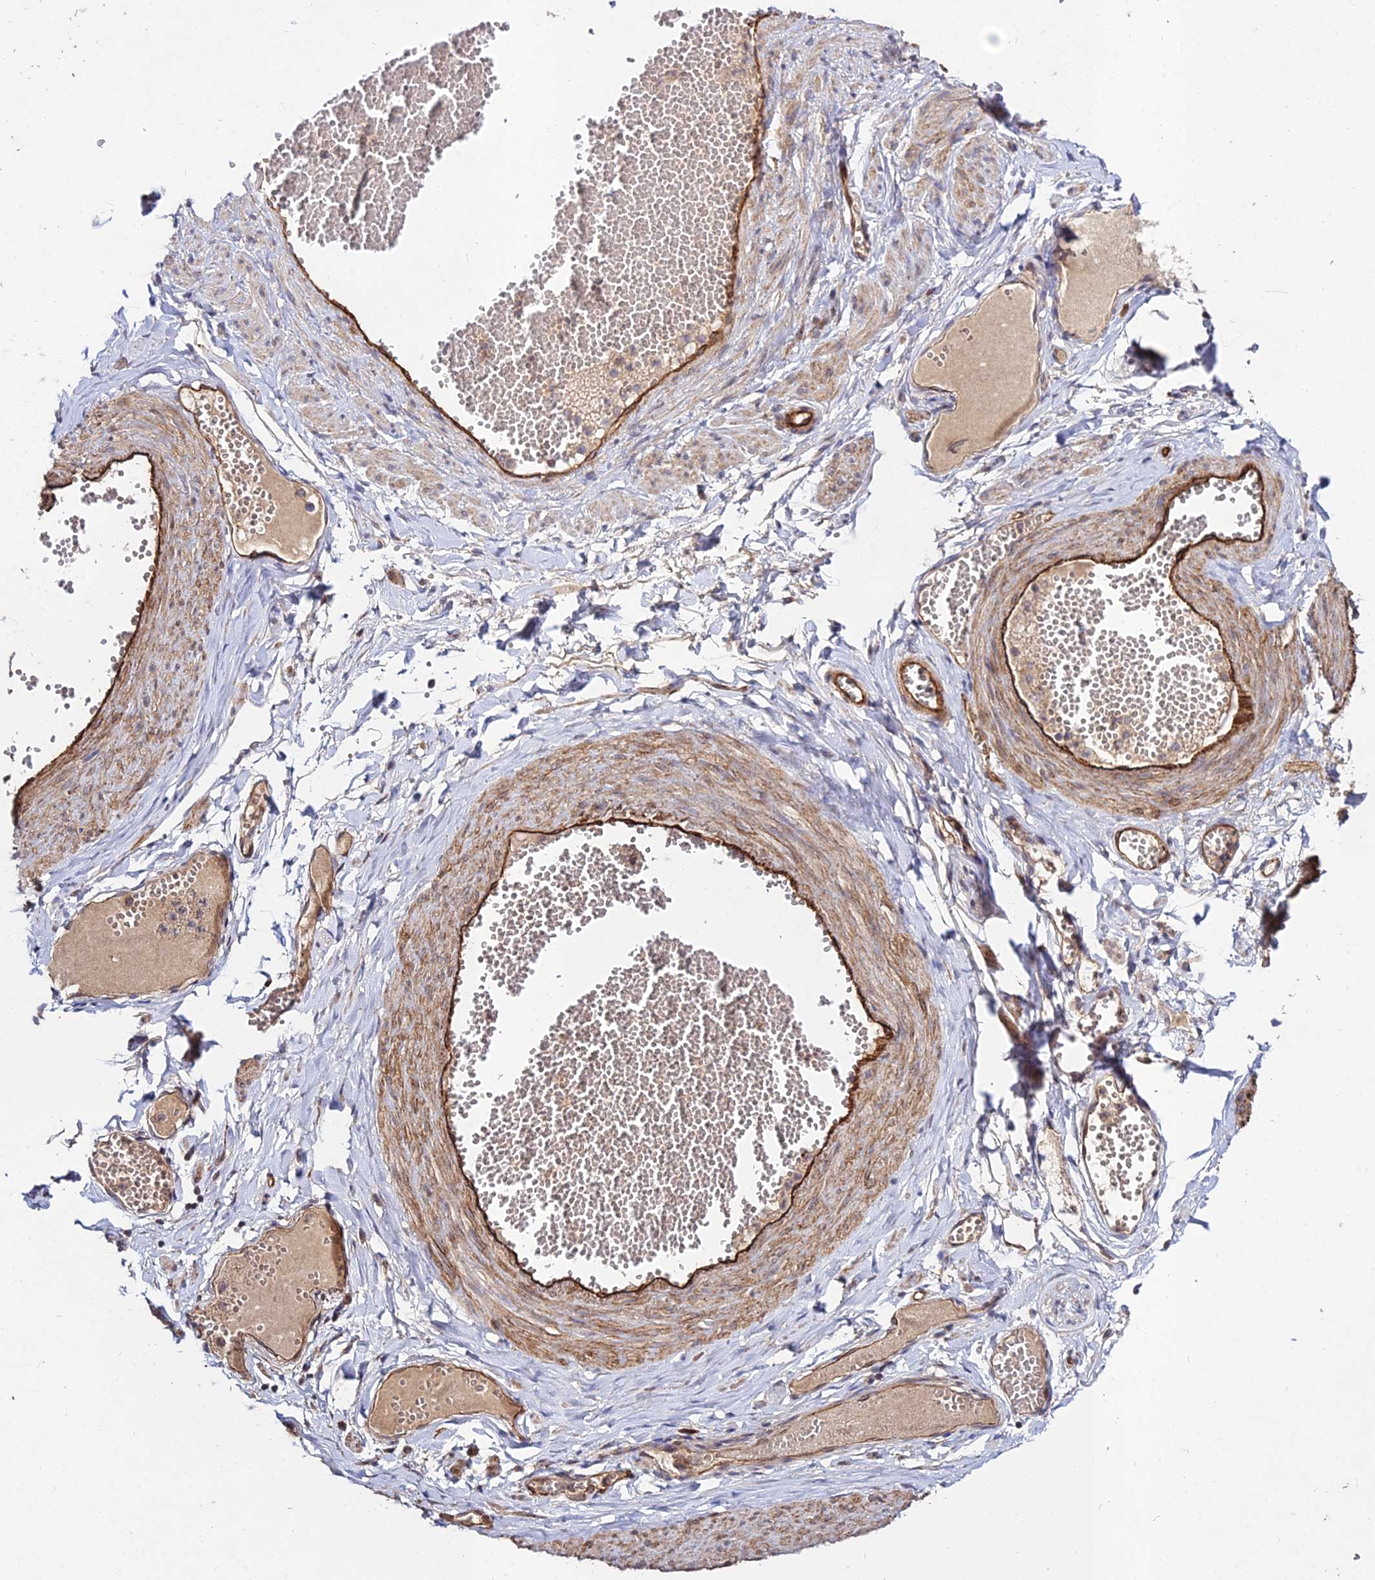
{"staining": {"intensity": "negative", "quantity": "none", "location": "none"}, "tissue": "adipose tissue", "cell_type": "Adipocytes", "image_type": "normal", "snomed": [{"axis": "morphology", "description": "Normal tissue, NOS"}, {"axis": "topography", "description": "Smooth muscle"}, {"axis": "topography", "description": "Peripheral nerve tissue"}], "caption": "Immunohistochemical staining of unremarkable human adipose tissue displays no significant expression in adipocytes. Brightfield microscopy of IHC stained with DAB (3,3'-diaminobenzidine) (brown) and hematoxylin (blue), captured at high magnification.", "gene": "GRTP1", "patient": {"sex": "female", "age": 39}}